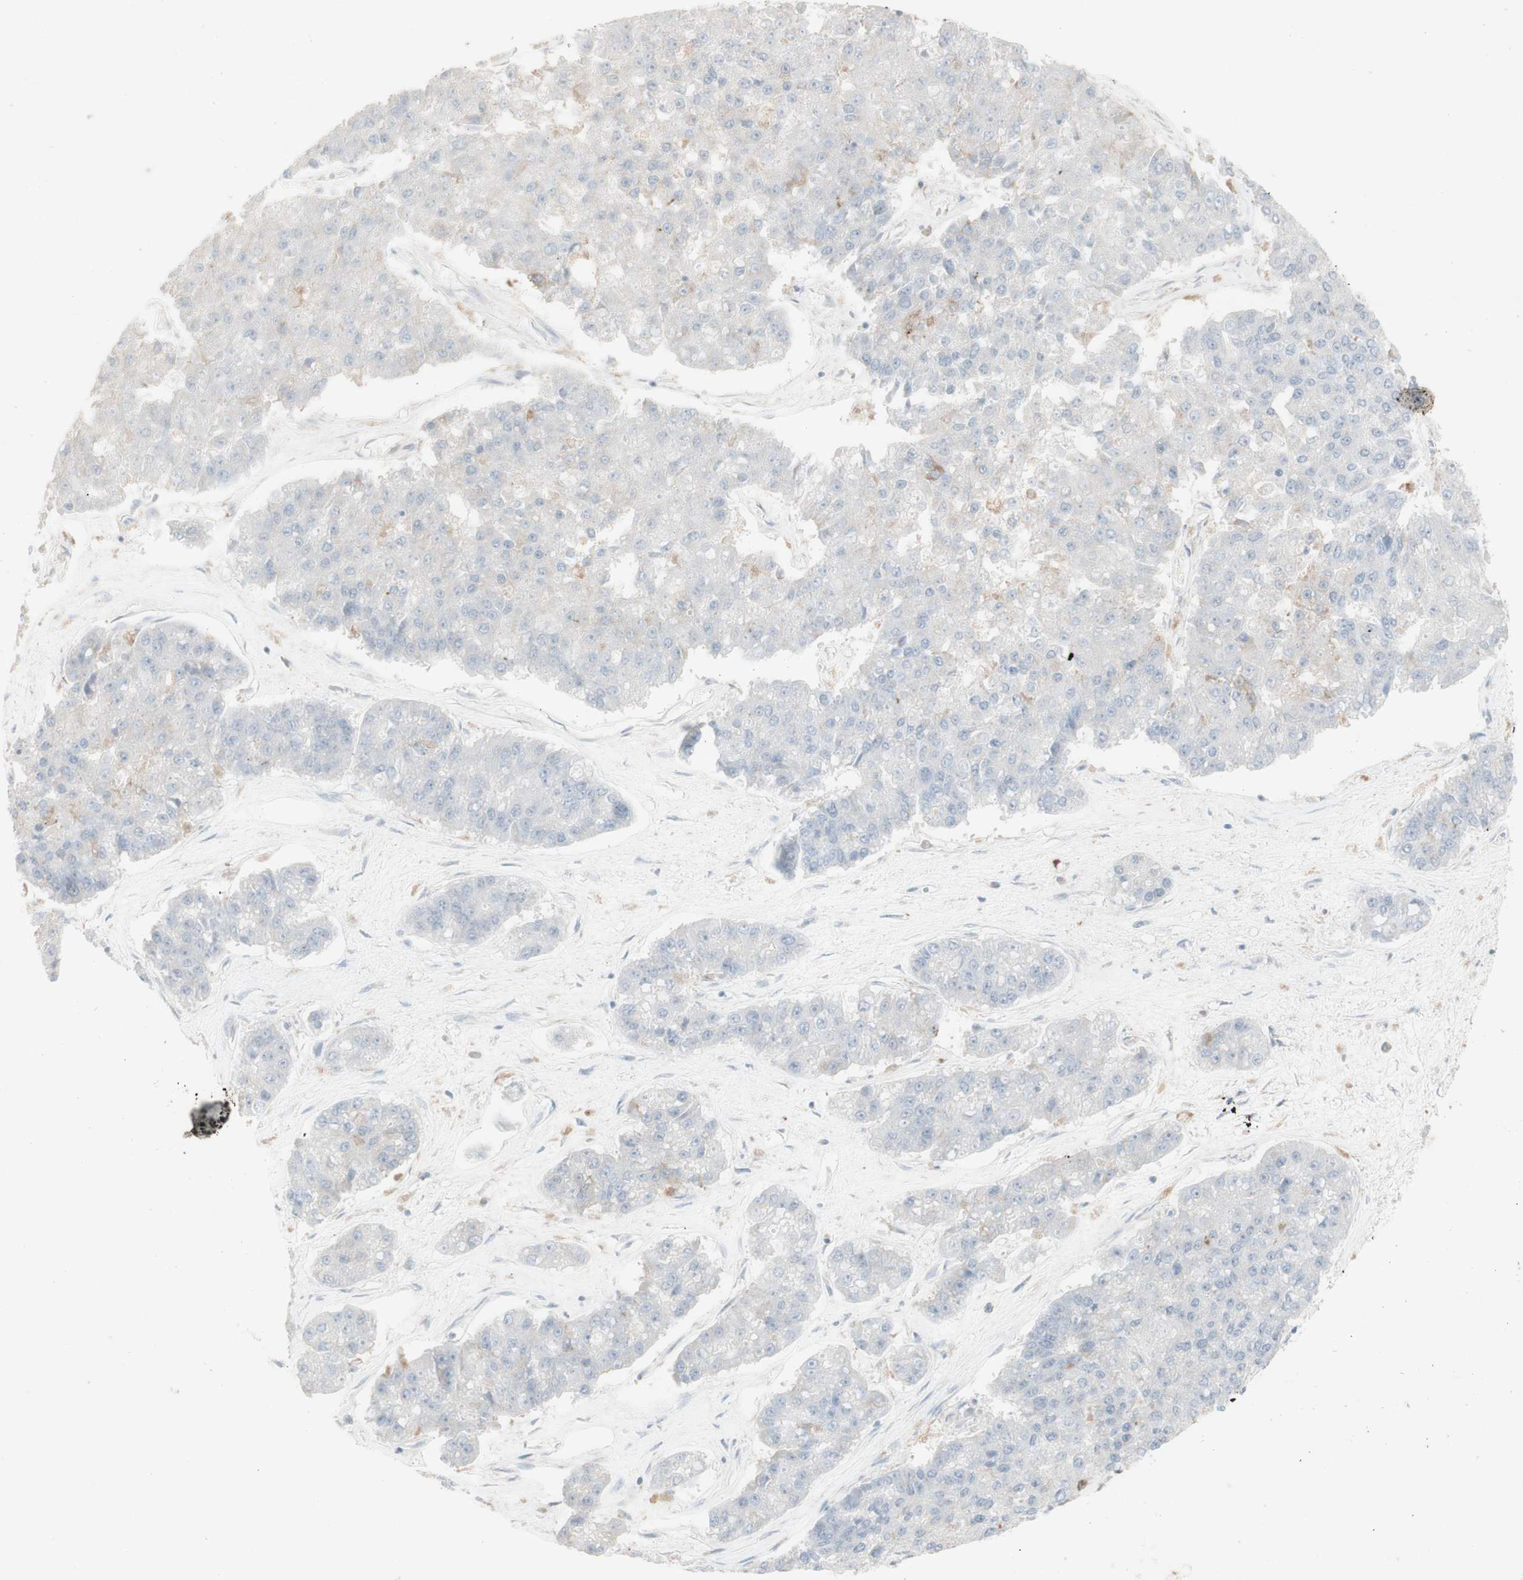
{"staining": {"intensity": "negative", "quantity": "none", "location": "none"}, "tissue": "pancreatic cancer", "cell_type": "Tumor cells", "image_type": "cancer", "snomed": [{"axis": "morphology", "description": "Adenocarcinoma, NOS"}, {"axis": "topography", "description": "Pancreas"}], "caption": "An immunohistochemistry photomicrograph of pancreatic cancer (adenocarcinoma) is shown. There is no staining in tumor cells of pancreatic cancer (adenocarcinoma). (DAB IHC visualized using brightfield microscopy, high magnification).", "gene": "ATP6V1B1", "patient": {"sex": "male", "age": 50}}